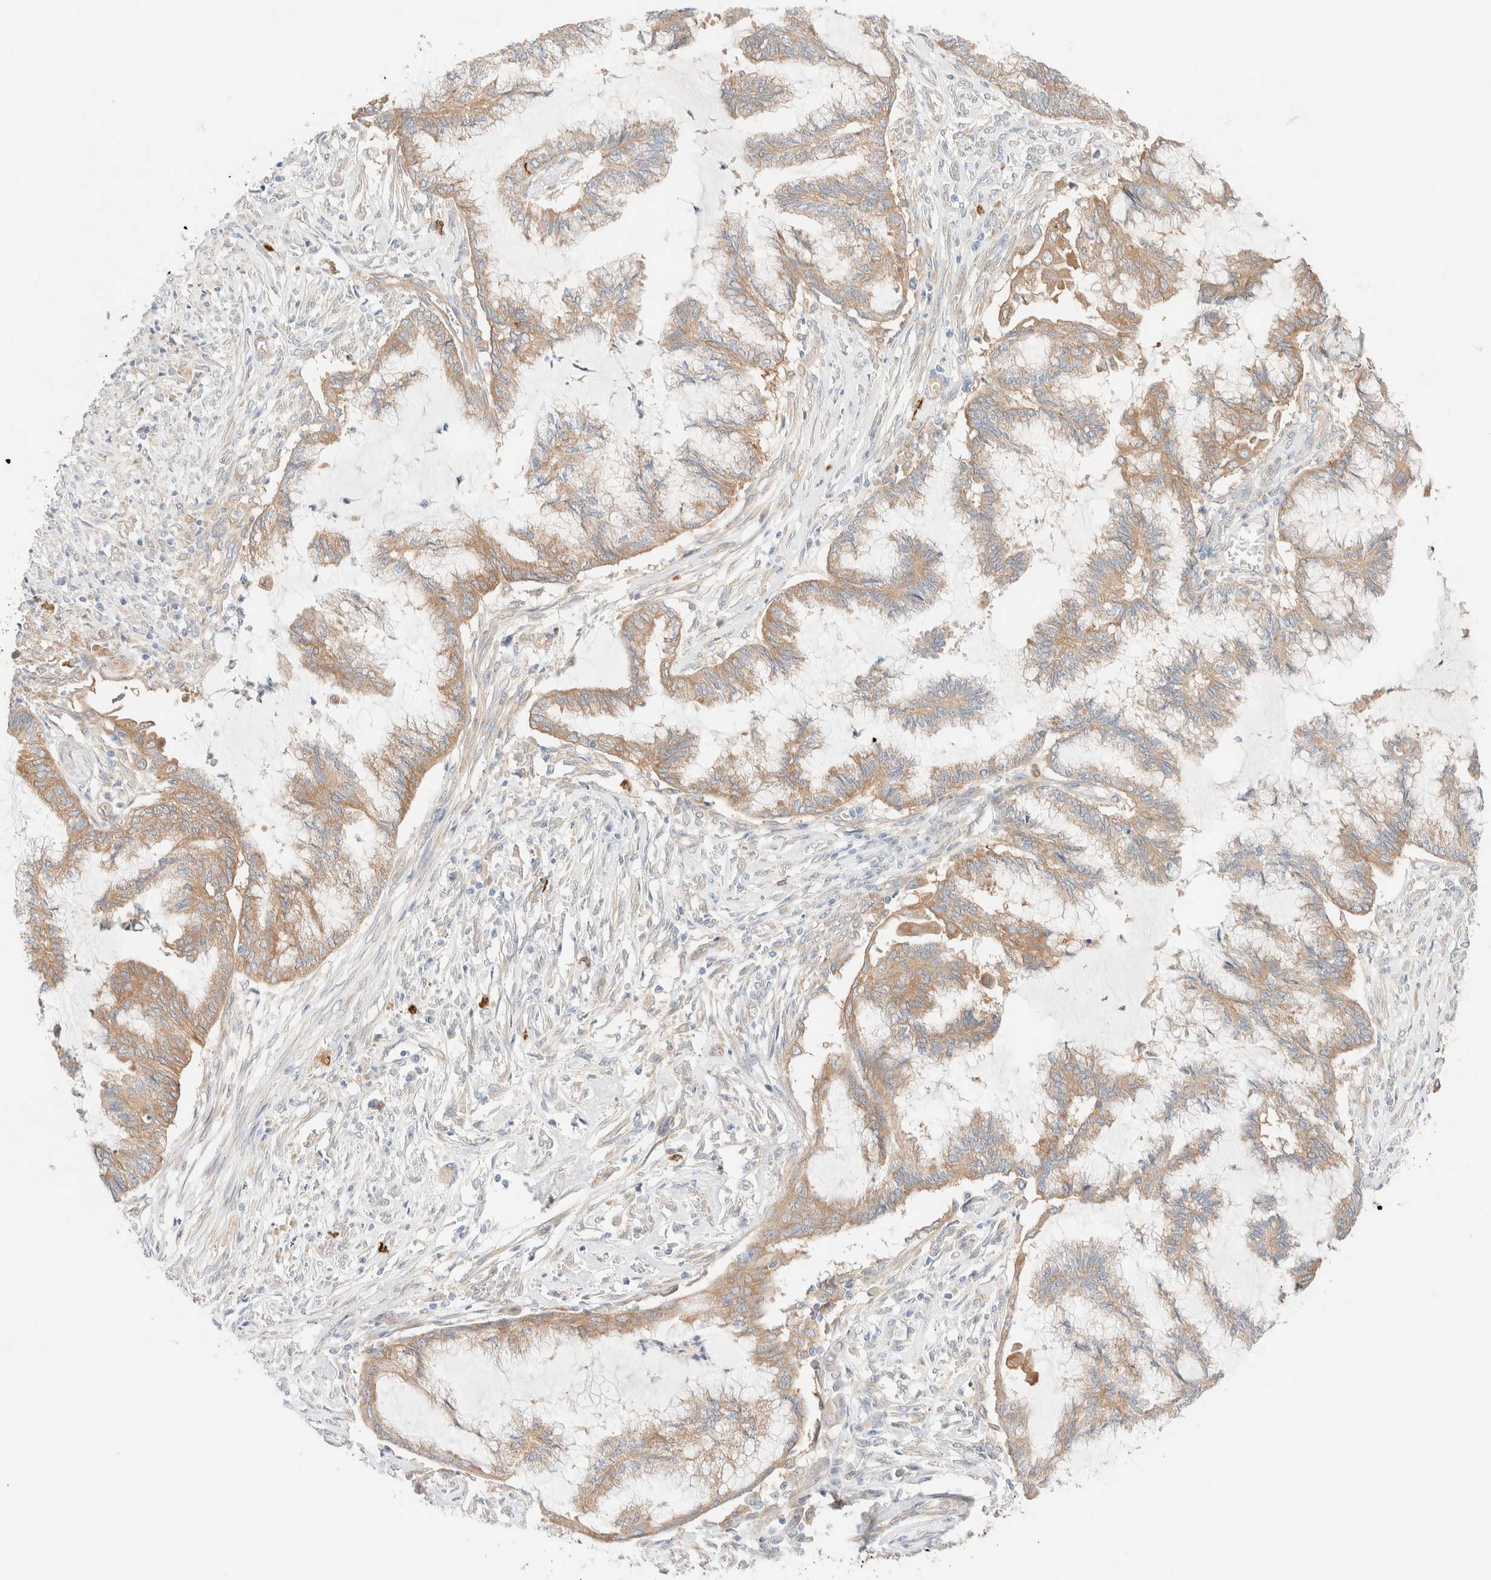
{"staining": {"intensity": "moderate", "quantity": ">75%", "location": "cytoplasmic/membranous"}, "tissue": "endometrial cancer", "cell_type": "Tumor cells", "image_type": "cancer", "snomed": [{"axis": "morphology", "description": "Adenocarcinoma, NOS"}, {"axis": "topography", "description": "Endometrium"}], "caption": "The image shows a brown stain indicating the presence of a protein in the cytoplasmic/membranous of tumor cells in endometrial cancer (adenocarcinoma). (IHC, brightfield microscopy, high magnification).", "gene": "NIBAN2", "patient": {"sex": "female", "age": 86}}